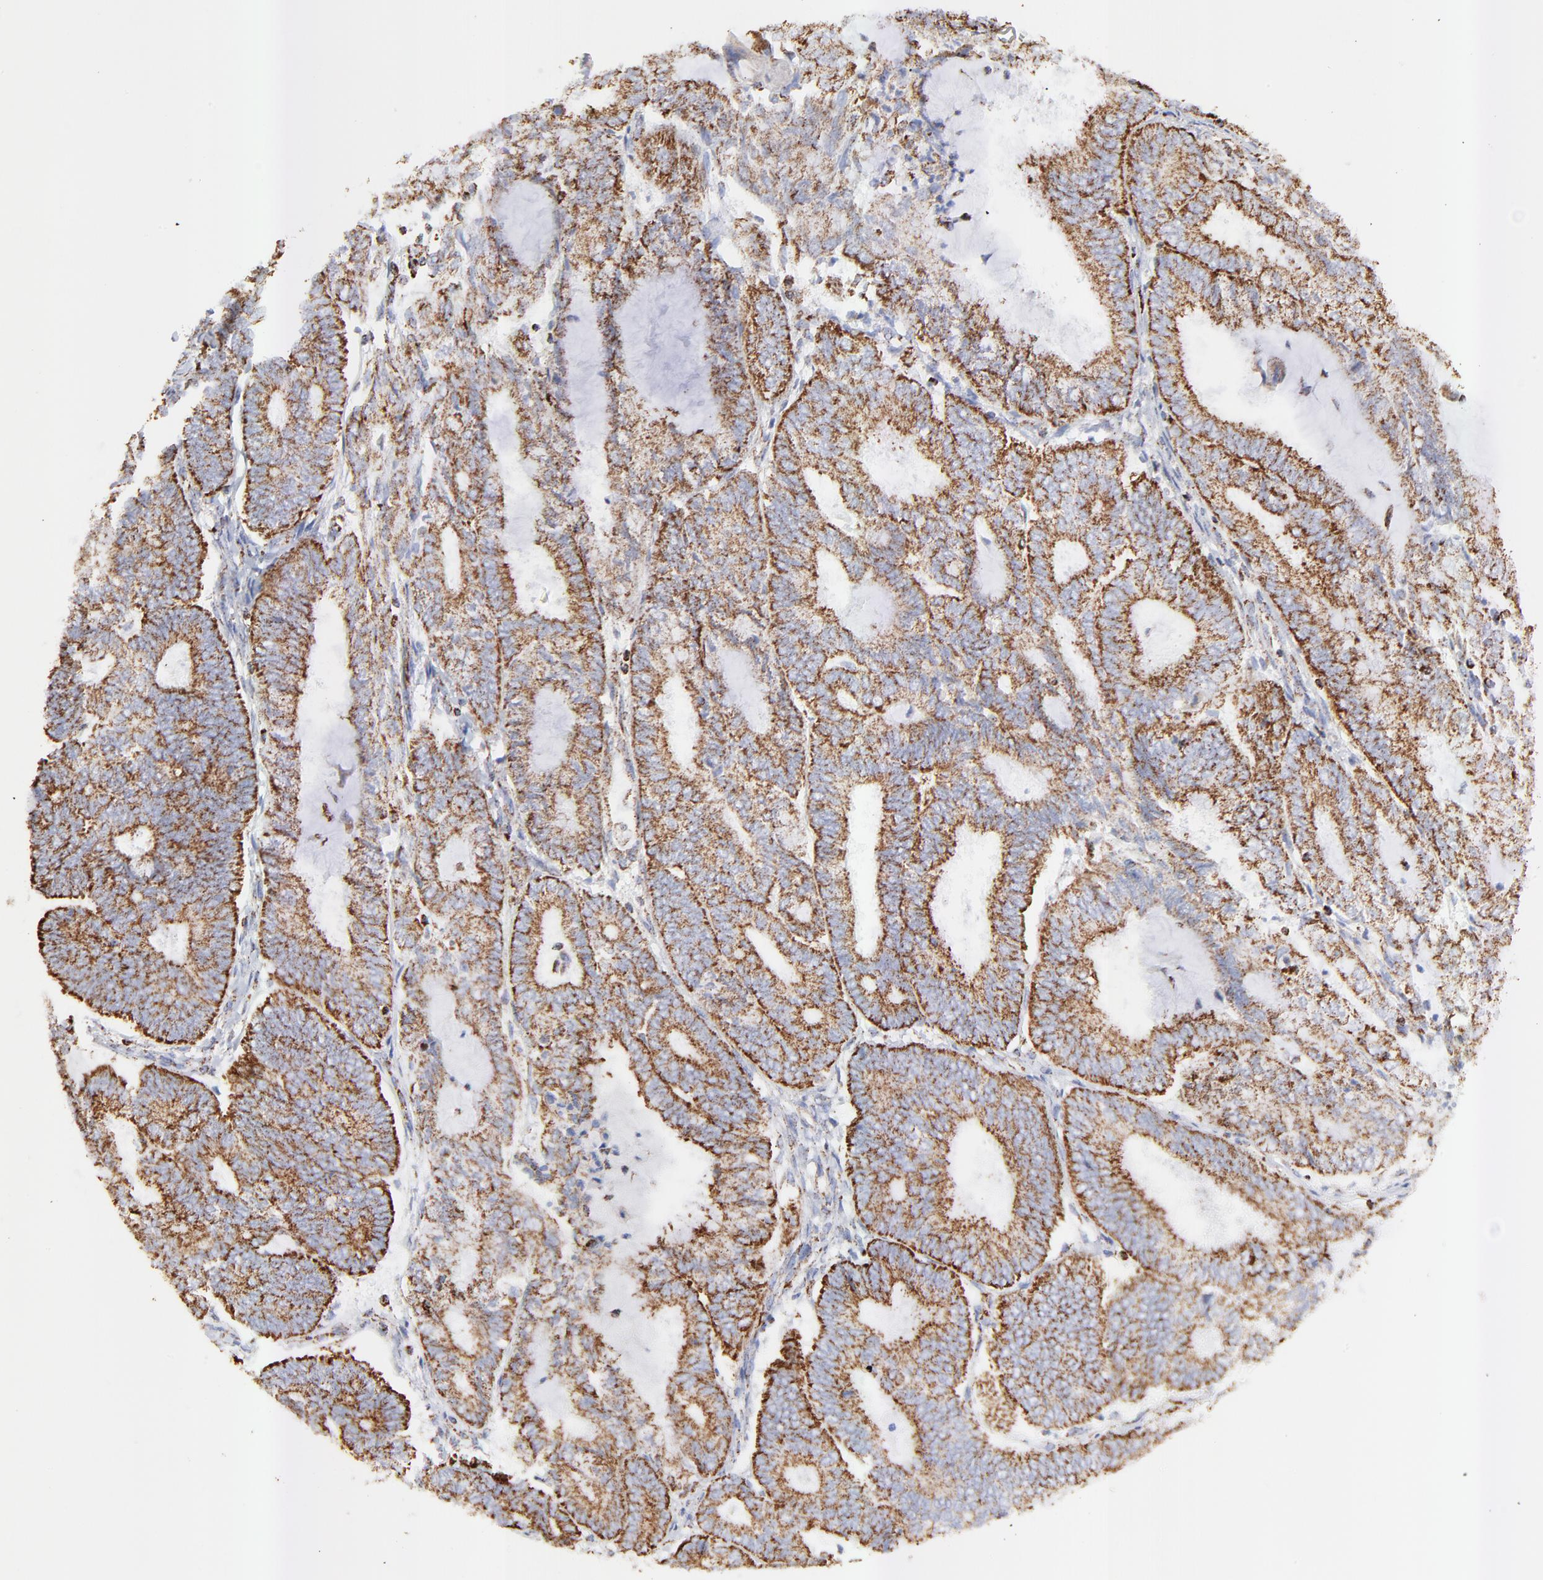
{"staining": {"intensity": "moderate", "quantity": ">75%", "location": "cytoplasmic/membranous"}, "tissue": "endometrial cancer", "cell_type": "Tumor cells", "image_type": "cancer", "snomed": [{"axis": "morphology", "description": "Adenocarcinoma, NOS"}, {"axis": "topography", "description": "Endometrium"}], "caption": "Protein expression analysis of human endometrial cancer reveals moderate cytoplasmic/membranous staining in about >75% of tumor cells. Nuclei are stained in blue.", "gene": "COX4I1", "patient": {"sex": "female", "age": 59}}